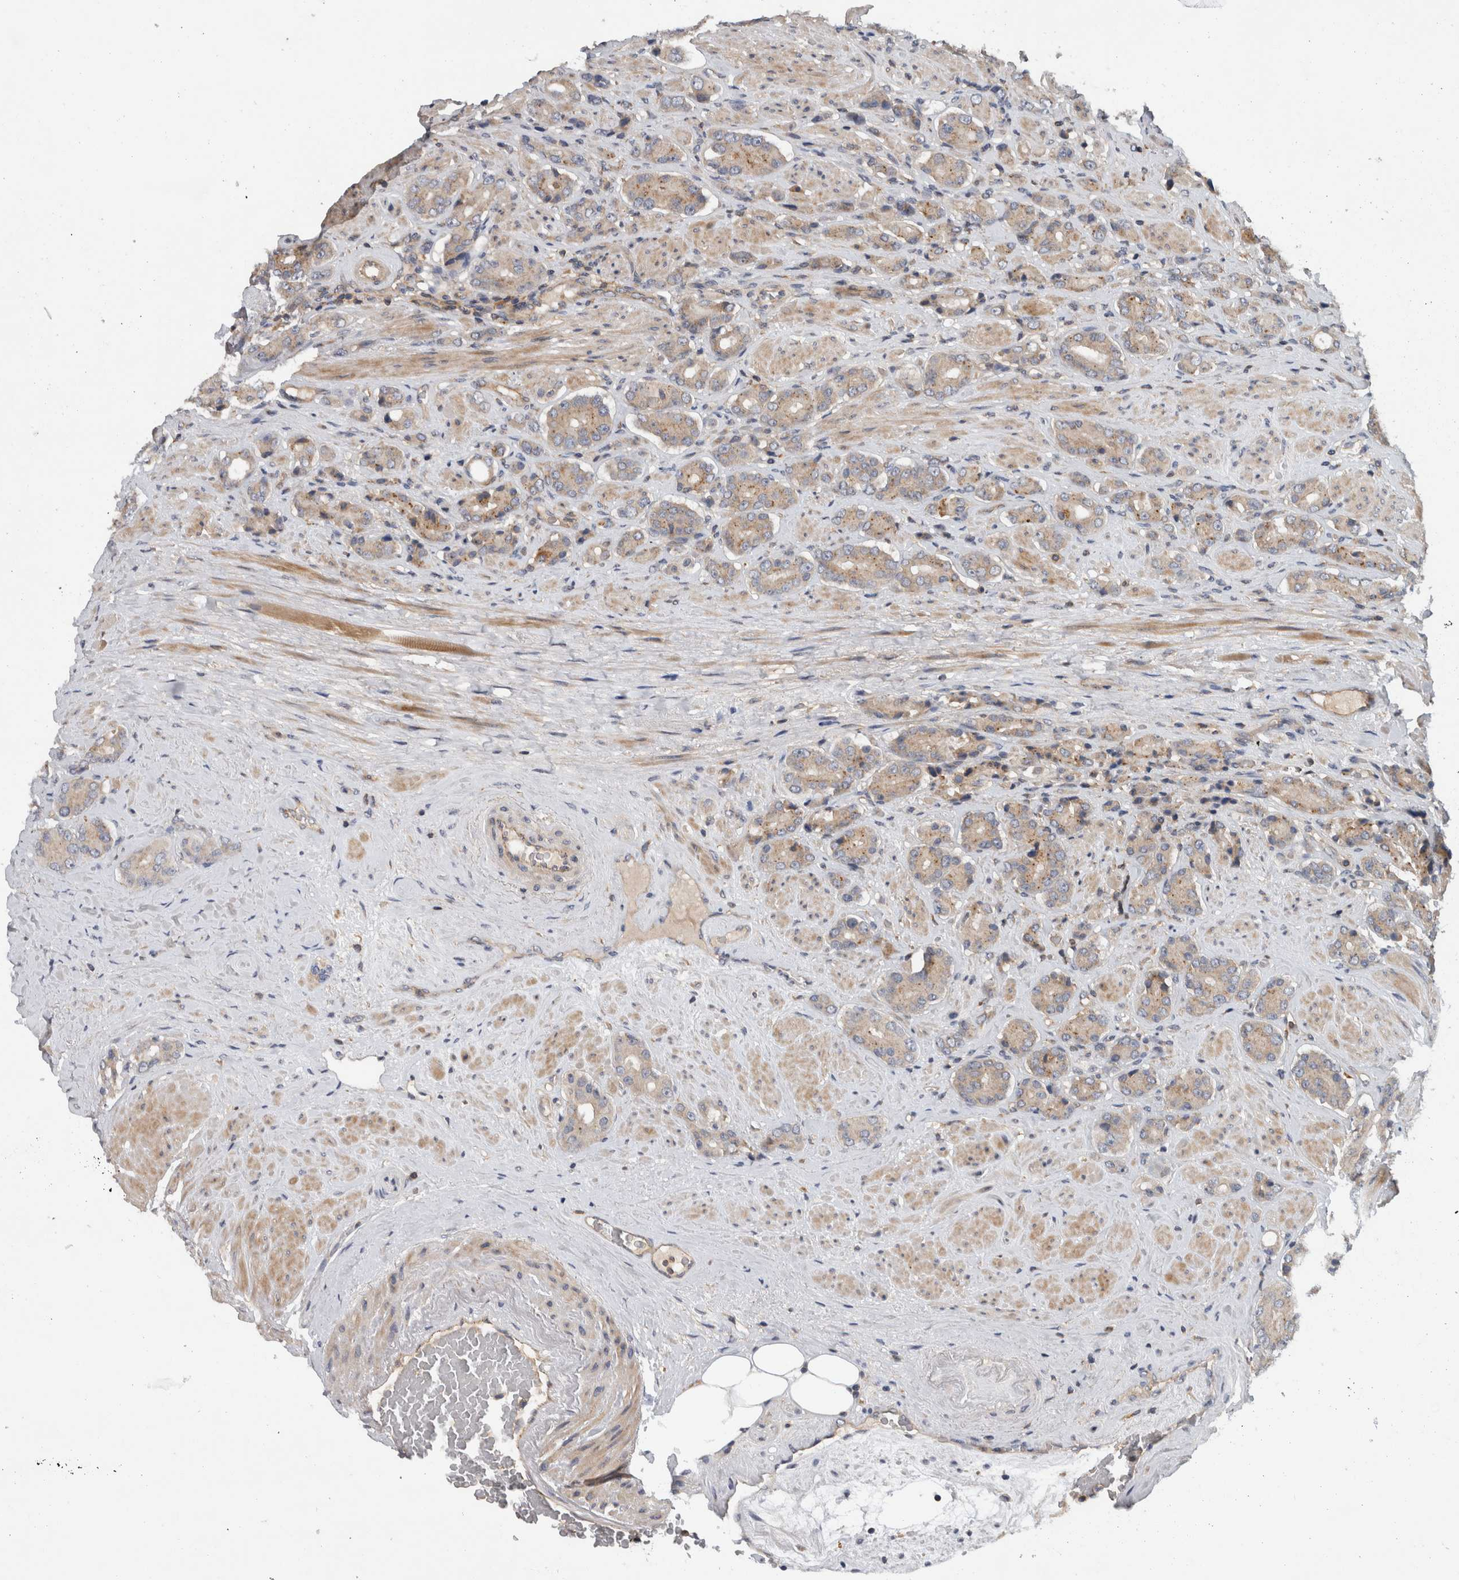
{"staining": {"intensity": "weak", "quantity": ">75%", "location": "cytoplasmic/membranous"}, "tissue": "prostate cancer", "cell_type": "Tumor cells", "image_type": "cancer", "snomed": [{"axis": "morphology", "description": "Adenocarcinoma, High grade"}, {"axis": "topography", "description": "Prostate"}], "caption": "Human prostate high-grade adenocarcinoma stained with a brown dye displays weak cytoplasmic/membranous positive staining in approximately >75% of tumor cells.", "gene": "SCARA5", "patient": {"sex": "male", "age": 71}}